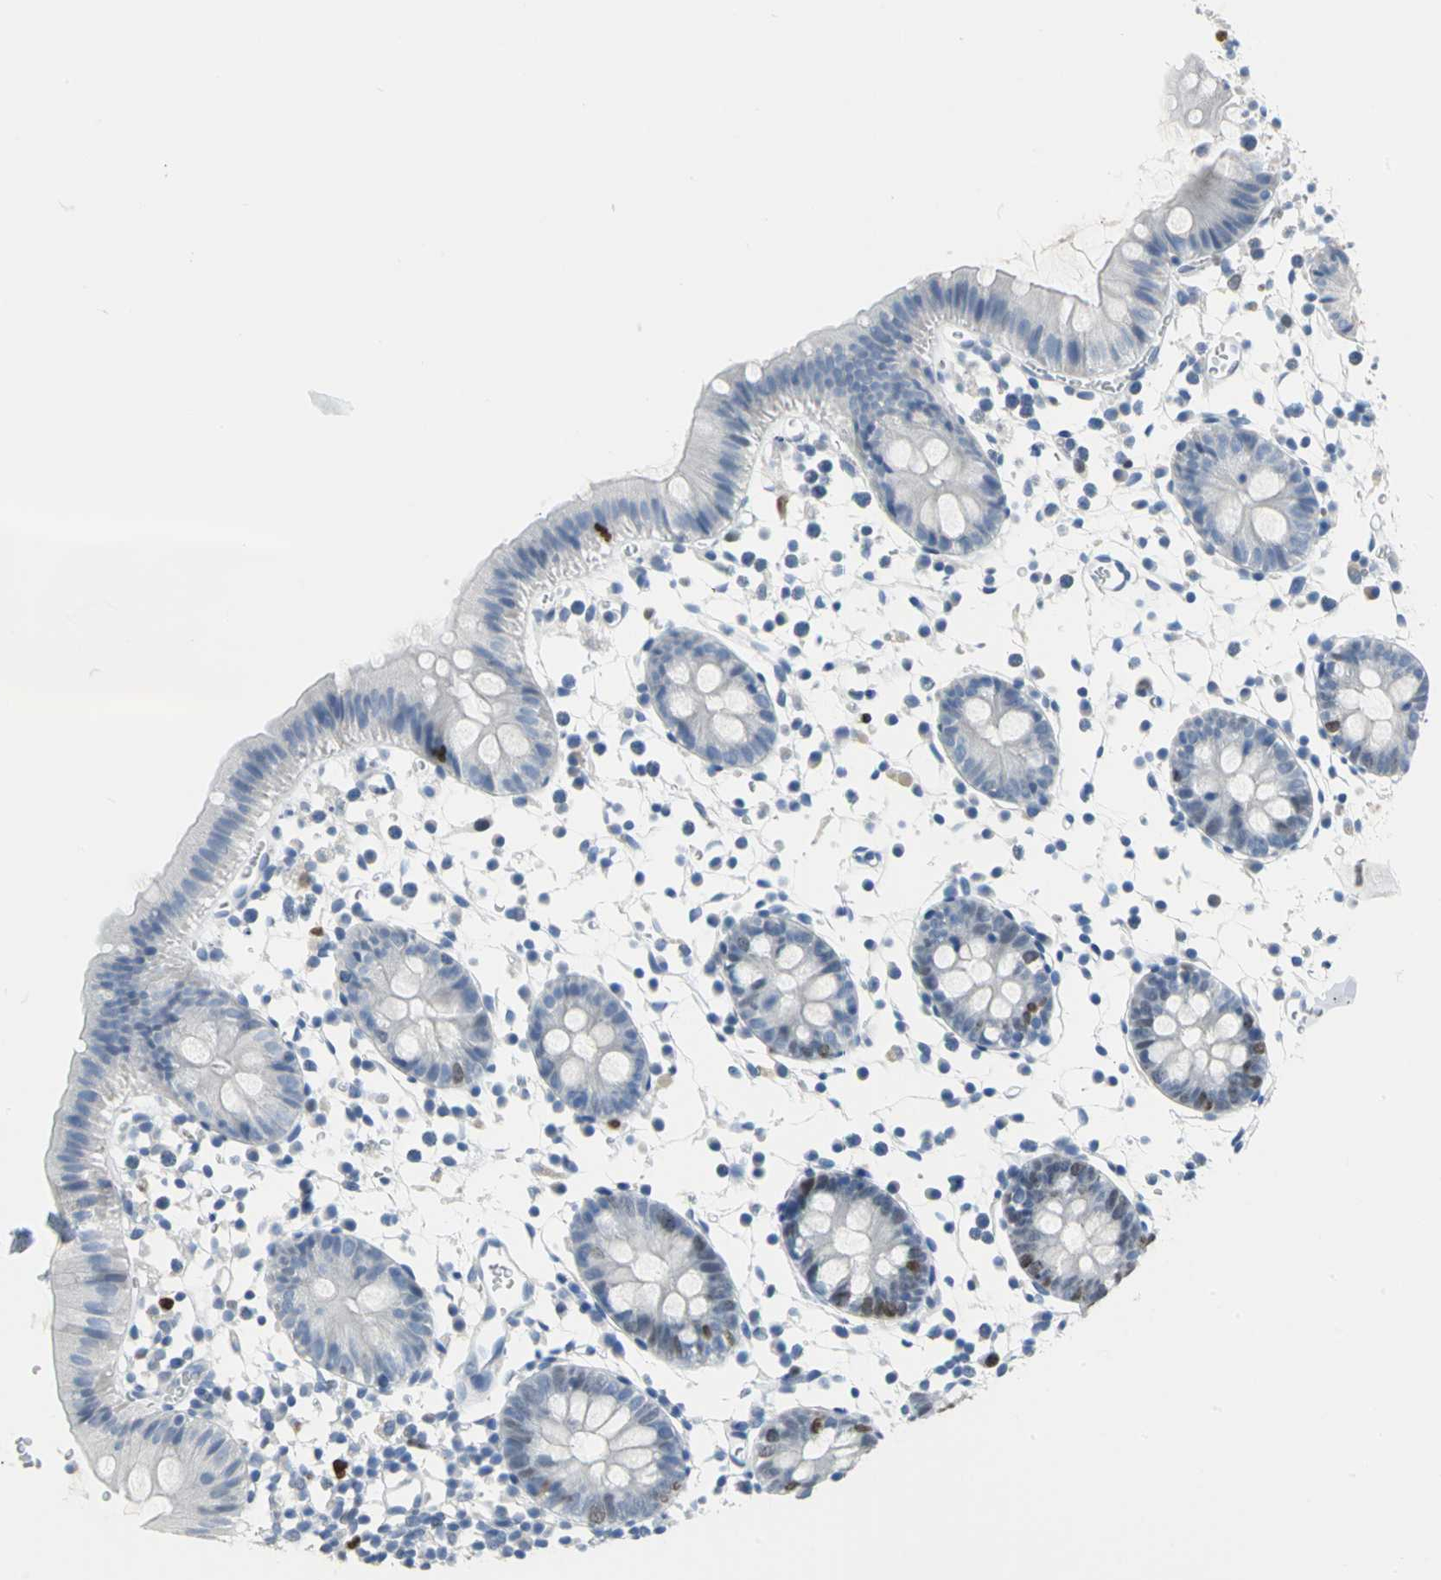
{"staining": {"intensity": "negative", "quantity": "none", "location": "none"}, "tissue": "colon", "cell_type": "Endothelial cells", "image_type": "normal", "snomed": [{"axis": "morphology", "description": "Normal tissue, NOS"}, {"axis": "topography", "description": "Colon"}], "caption": "The photomicrograph reveals no significant expression in endothelial cells of colon. The staining was performed using DAB to visualize the protein expression in brown, while the nuclei were stained in blue with hematoxylin (Magnification: 20x).", "gene": "MCM3", "patient": {"sex": "male", "age": 14}}